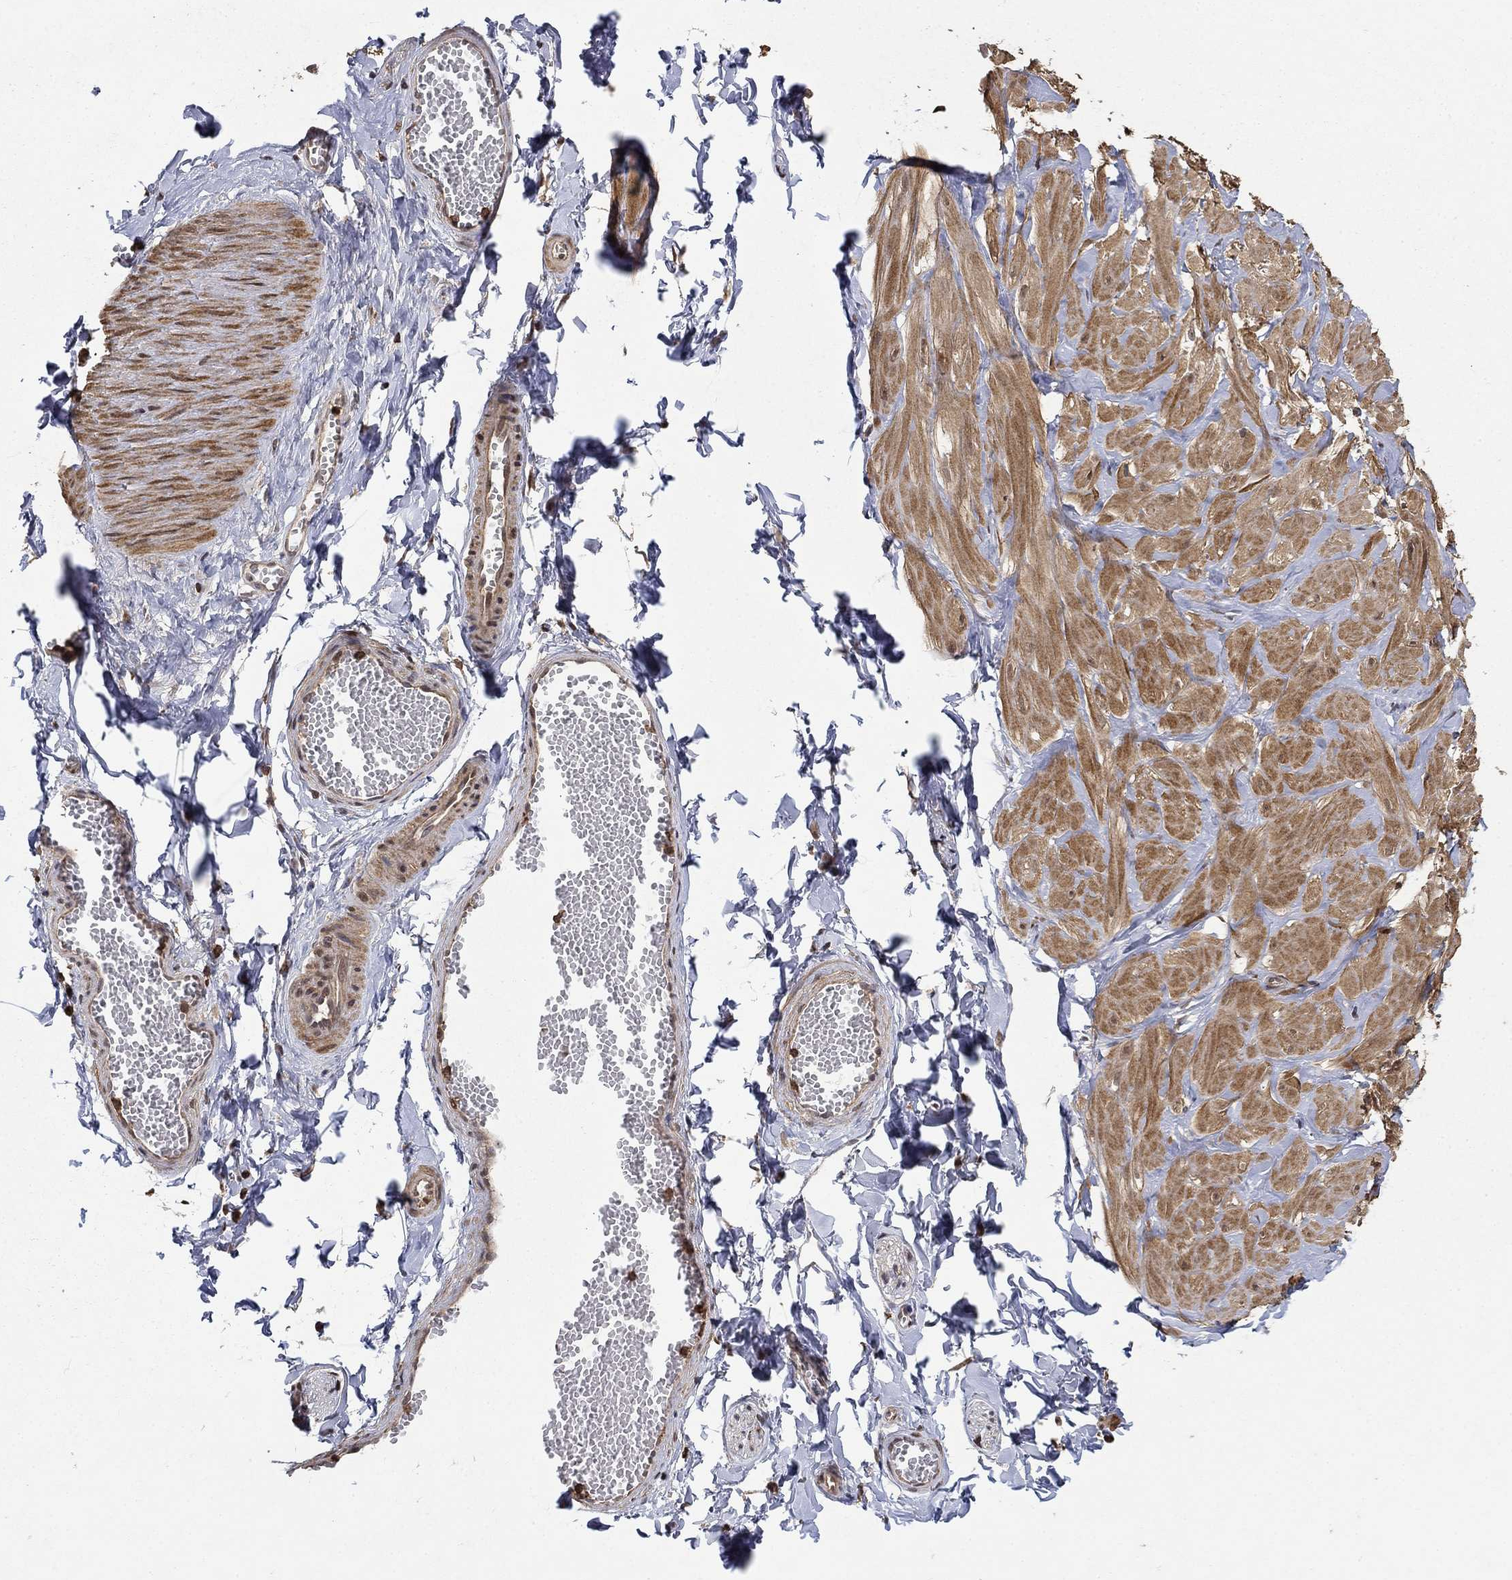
{"staining": {"intensity": "negative", "quantity": "none", "location": "none"}, "tissue": "adipose tissue", "cell_type": "Adipocytes", "image_type": "normal", "snomed": [{"axis": "morphology", "description": "Normal tissue, NOS"}, {"axis": "topography", "description": "Smooth muscle"}, {"axis": "topography", "description": "Peripheral nerve tissue"}], "caption": "This histopathology image is of unremarkable adipose tissue stained with immunohistochemistry to label a protein in brown with the nuclei are counter-stained blue. There is no positivity in adipocytes.", "gene": "CCDC66", "patient": {"sex": "male", "age": 22}}